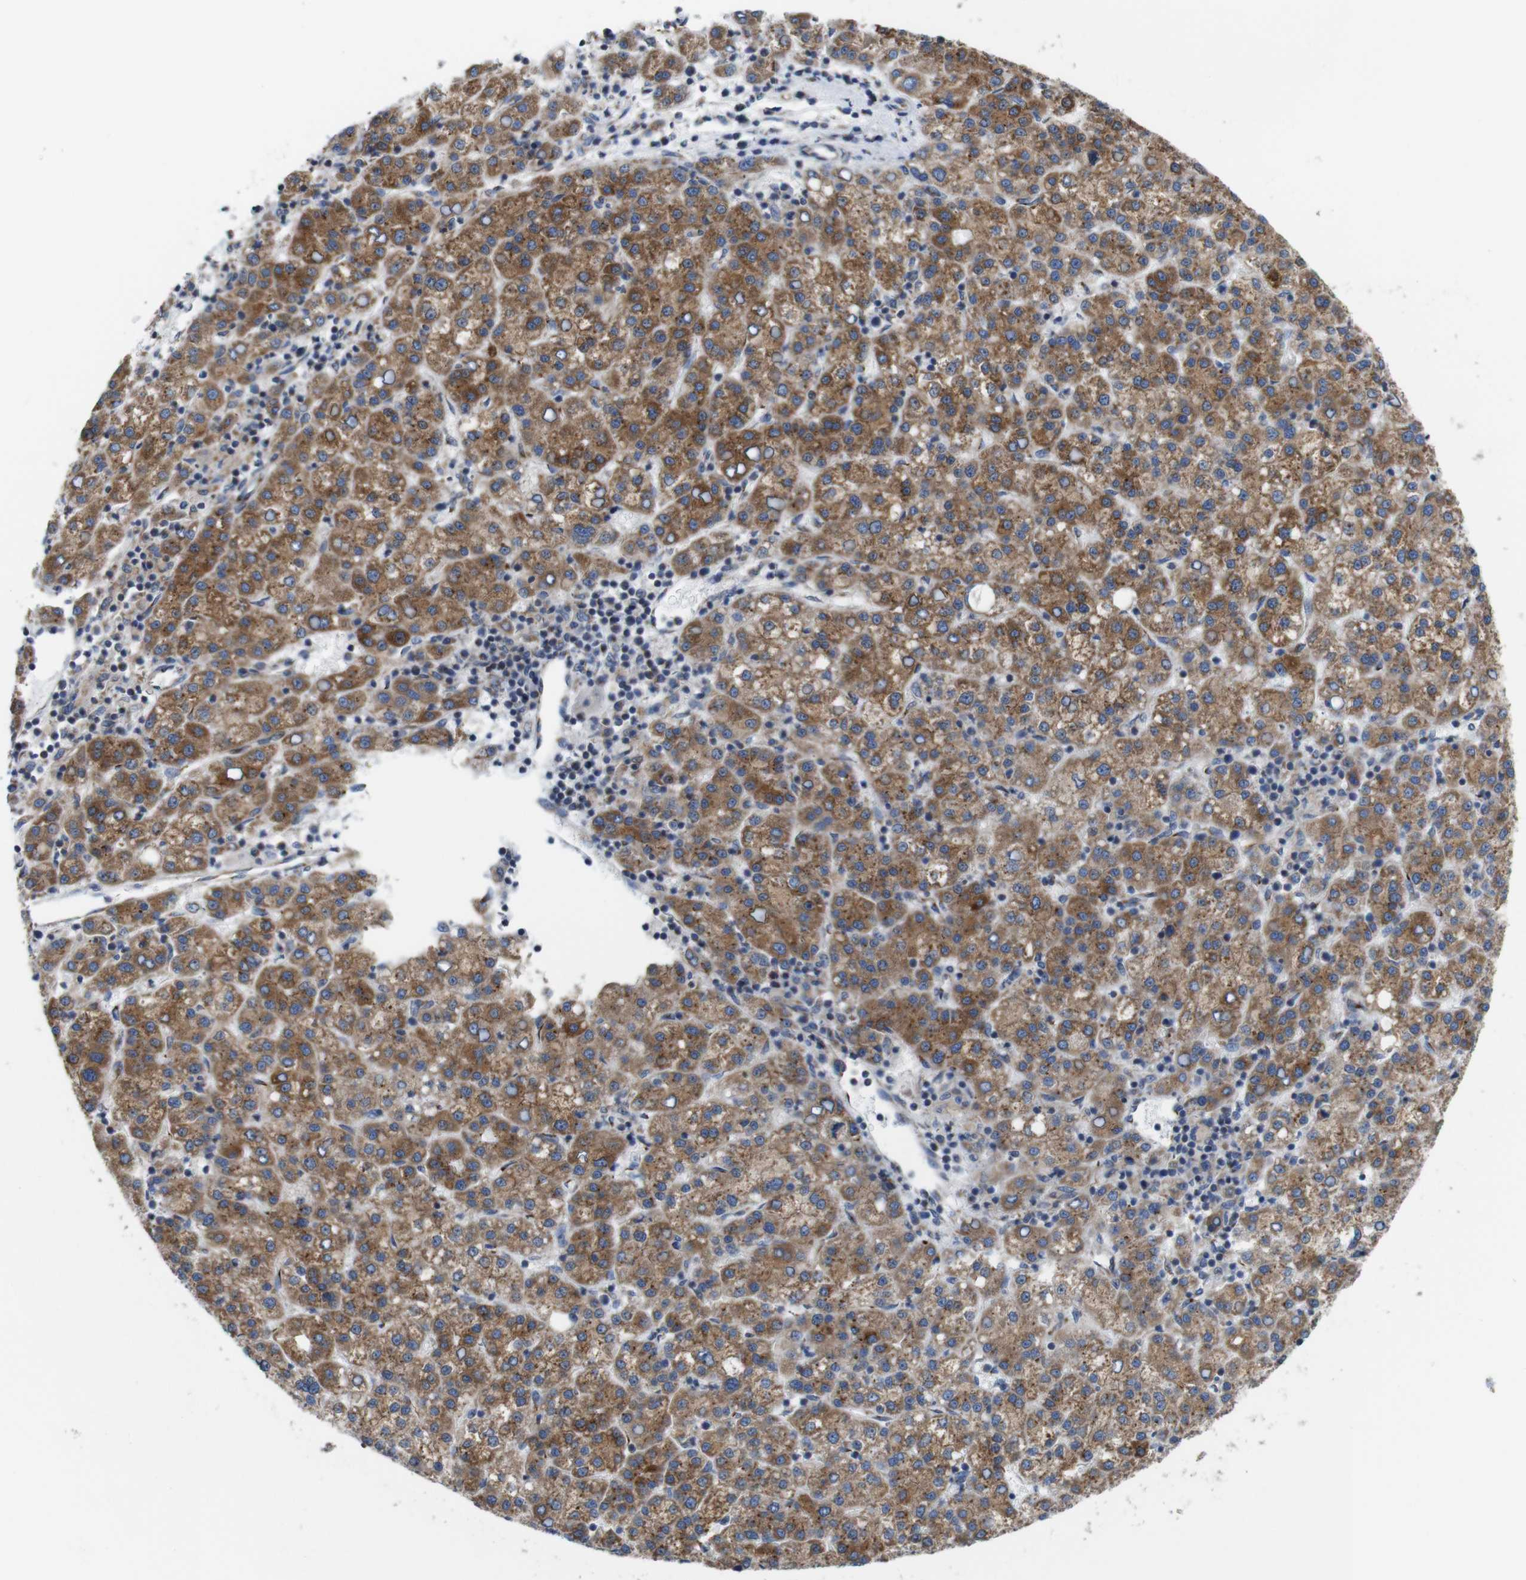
{"staining": {"intensity": "strong", "quantity": ">75%", "location": "cytoplasmic/membranous"}, "tissue": "liver cancer", "cell_type": "Tumor cells", "image_type": "cancer", "snomed": [{"axis": "morphology", "description": "Carcinoma, Hepatocellular, NOS"}, {"axis": "topography", "description": "Liver"}], "caption": "A micrograph of human liver cancer (hepatocellular carcinoma) stained for a protein reveals strong cytoplasmic/membranous brown staining in tumor cells.", "gene": "EFCAB14", "patient": {"sex": "female", "age": 58}}